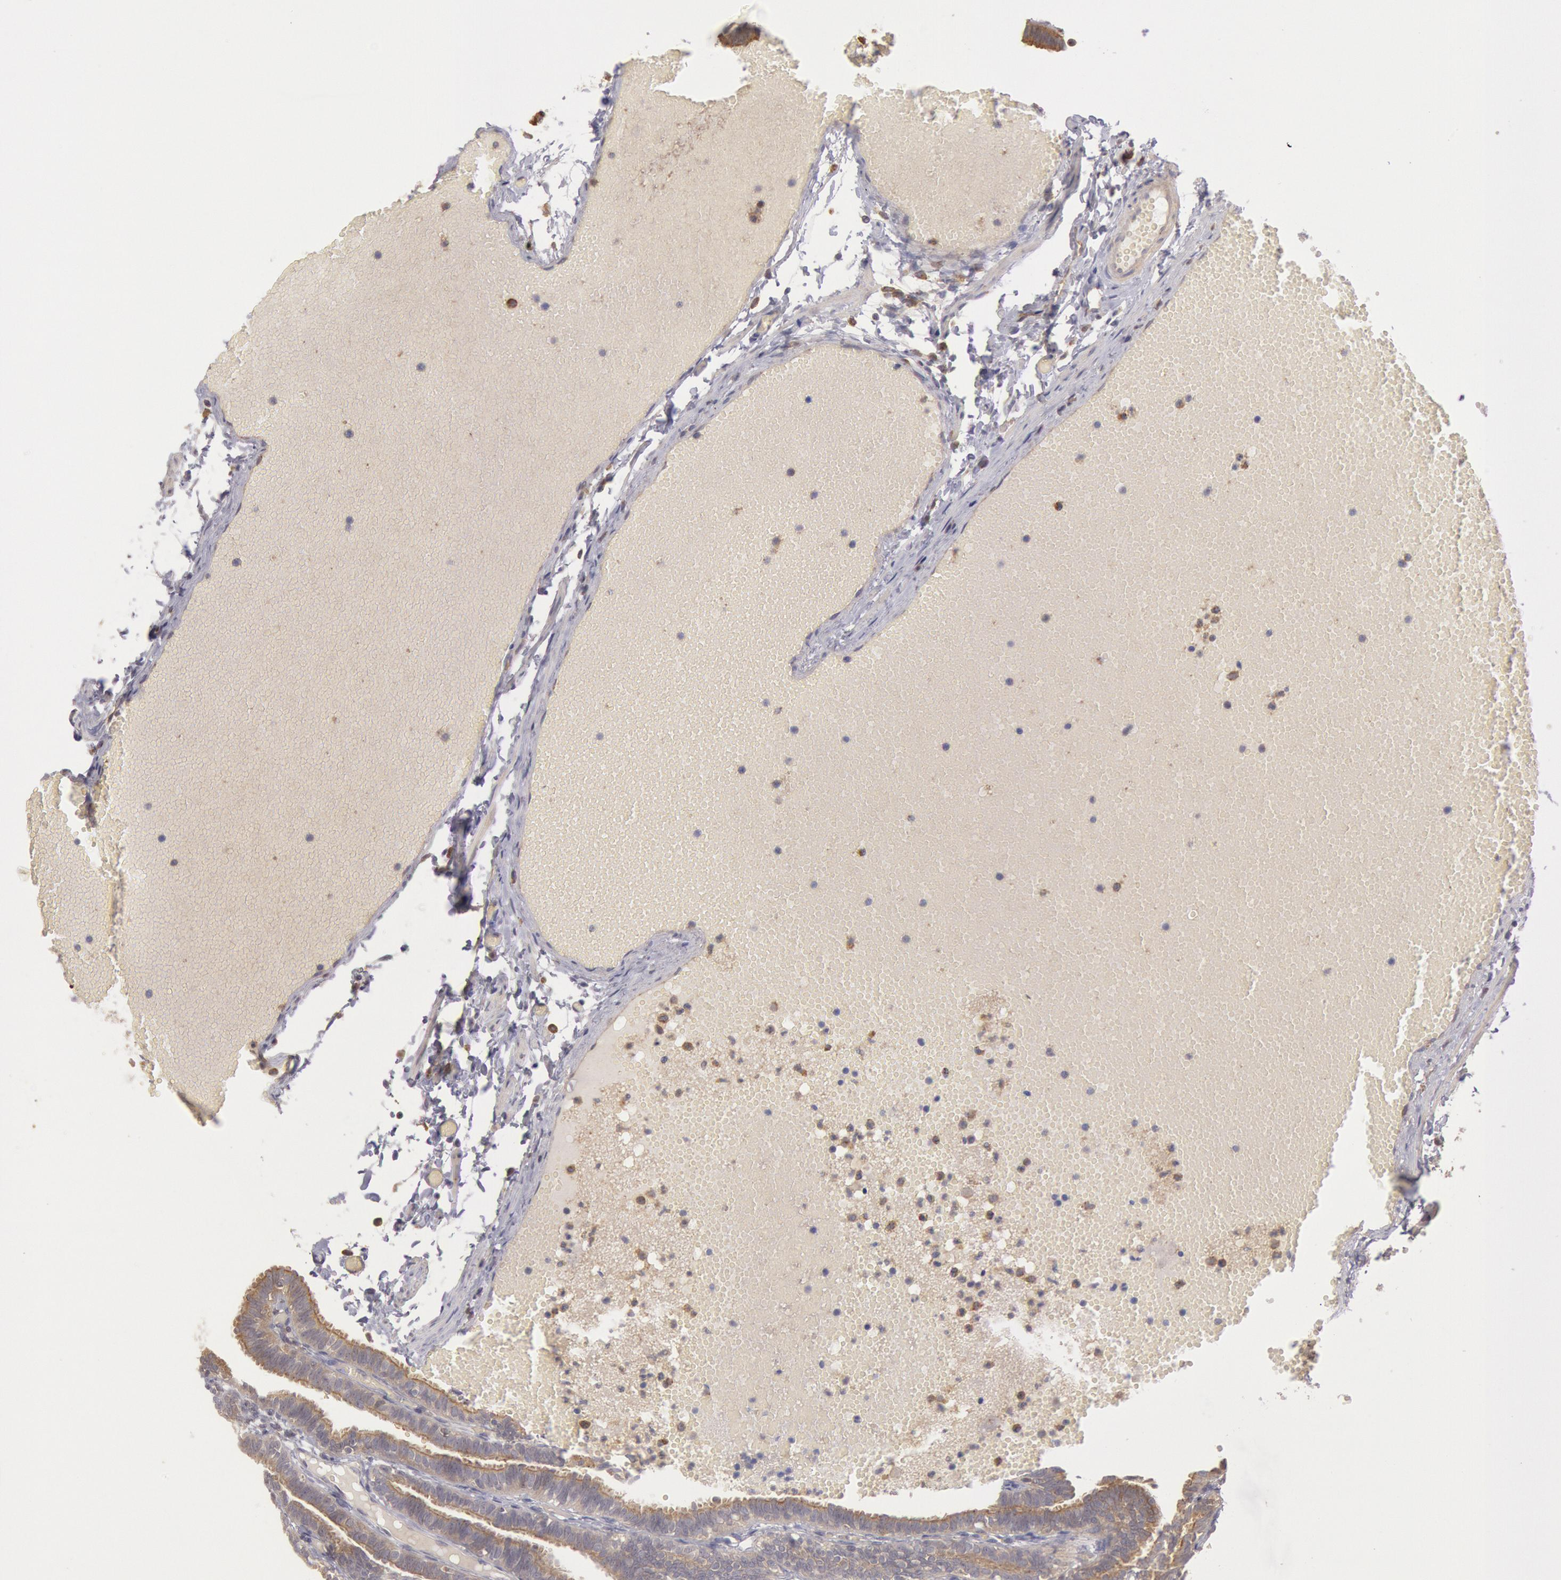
{"staining": {"intensity": "moderate", "quantity": ">75%", "location": "cytoplasmic/membranous"}, "tissue": "fallopian tube", "cell_type": "Glandular cells", "image_type": "normal", "snomed": [{"axis": "morphology", "description": "Normal tissue, NOS"}, {"axis": "topography", "description": "Fallopian tube"}], "caption": "Approximately >75% of glandular cells in benign fallopian tube exhibit moderate cytoplasmic/membranous protein expression as visualized by brown immunohistochemical staining.", "gene": "PLA2G6", "patient": {"sex": "female", "age": 29}}